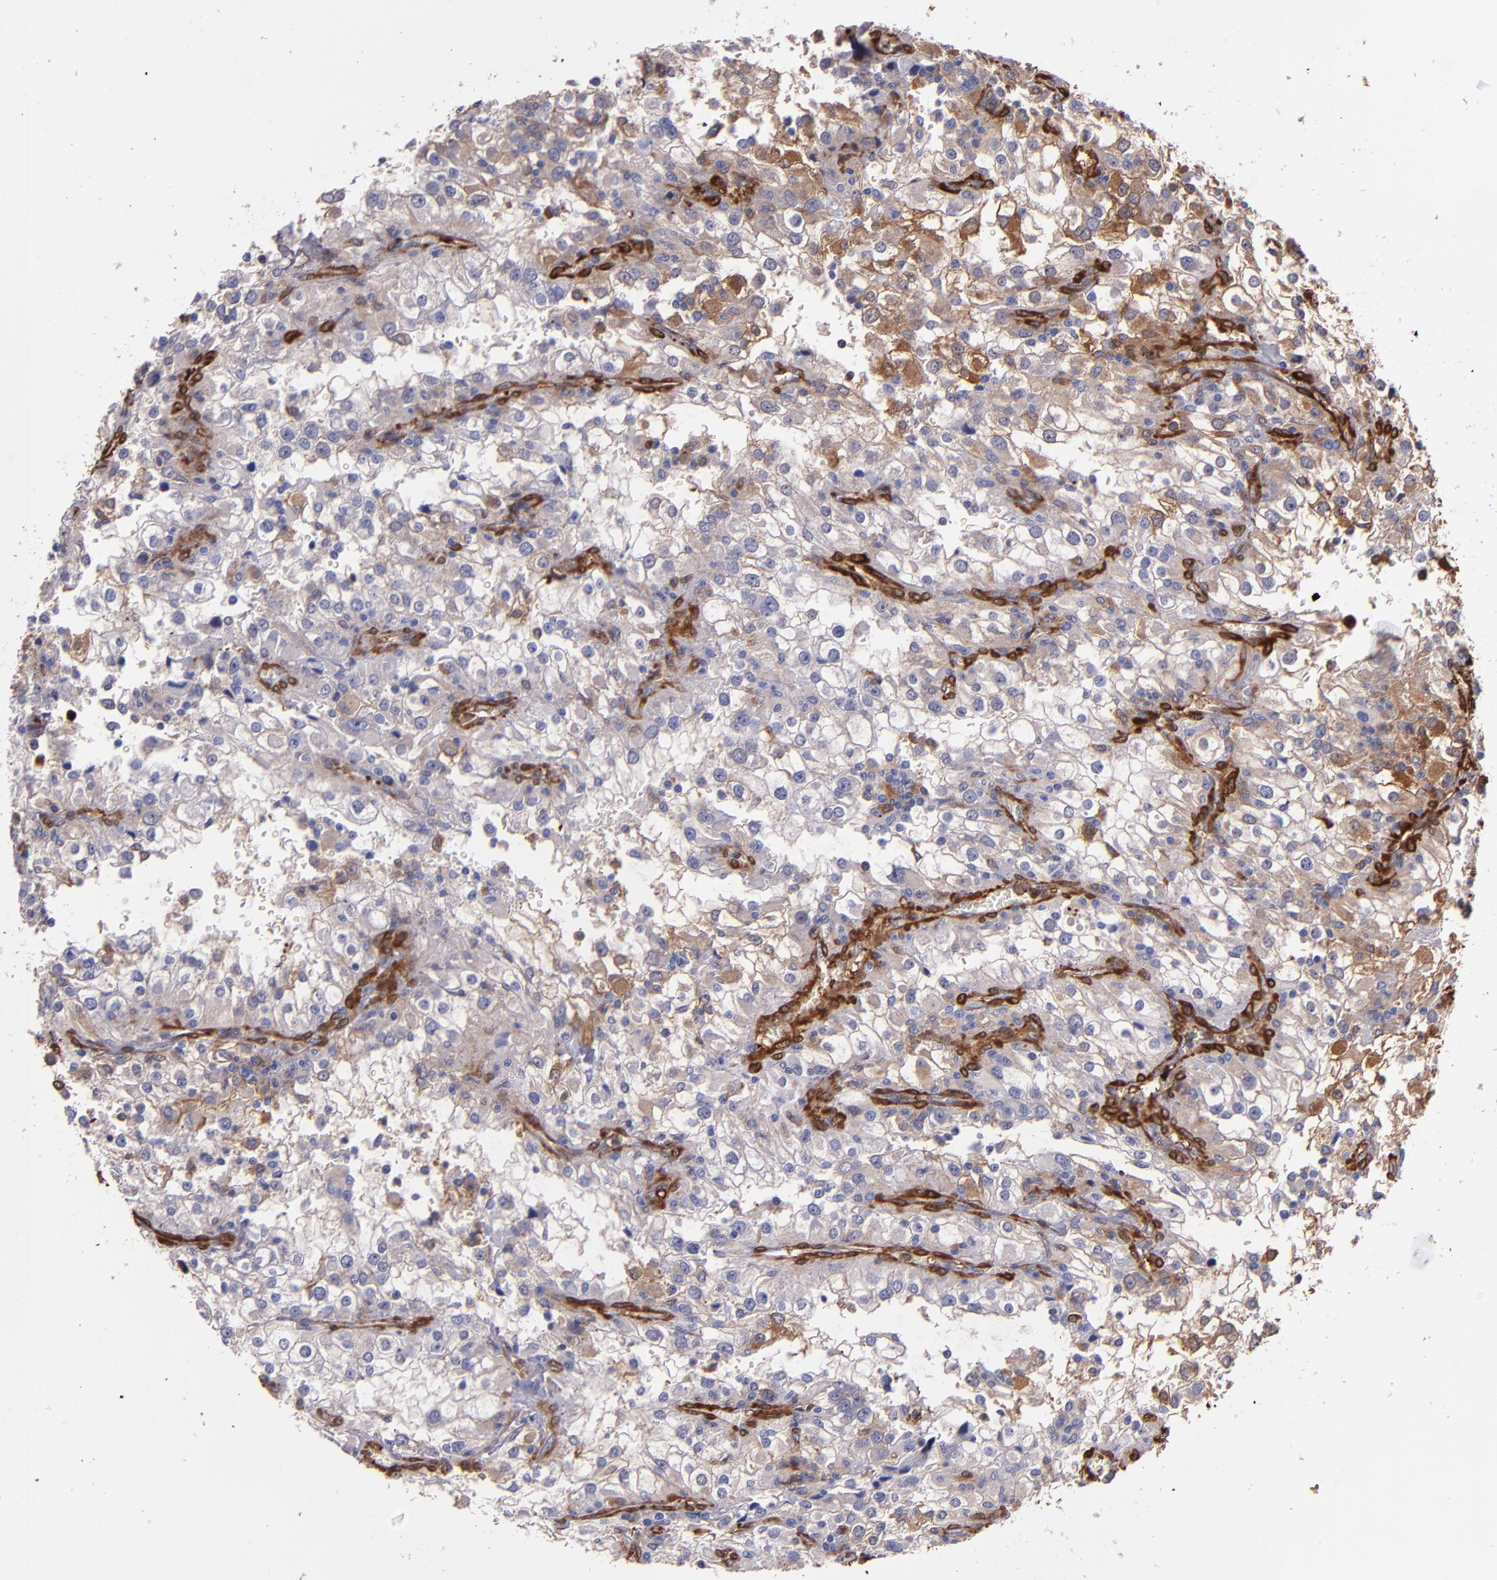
{"staining": {"intensity": "weak", "quantity": "25%-75%", "location": "cytoplasmic/membranous"}, "tissue": "renal cancer", "cell_type": "Tumor cells", "image_type": "cancer", "snomed": [{"axis": "morphology", "description": "Adenocarcinoma, NOS"}, {"axis": "topography", "description": "Kidney"}], "caption": "An immunohistochemistry (IHC) histopathology image of neoplastic tissue is shown. Protein staining in brown highlights weak cytoplasmic/membranous positivity in renal cancer within tumor cells. (Stains: DAB in brown, nuclei in blue, Microscopy: brightfield microscopy at high magnification).", "gene": "VCL", "patient": {"sex": "female", "age": 52}}